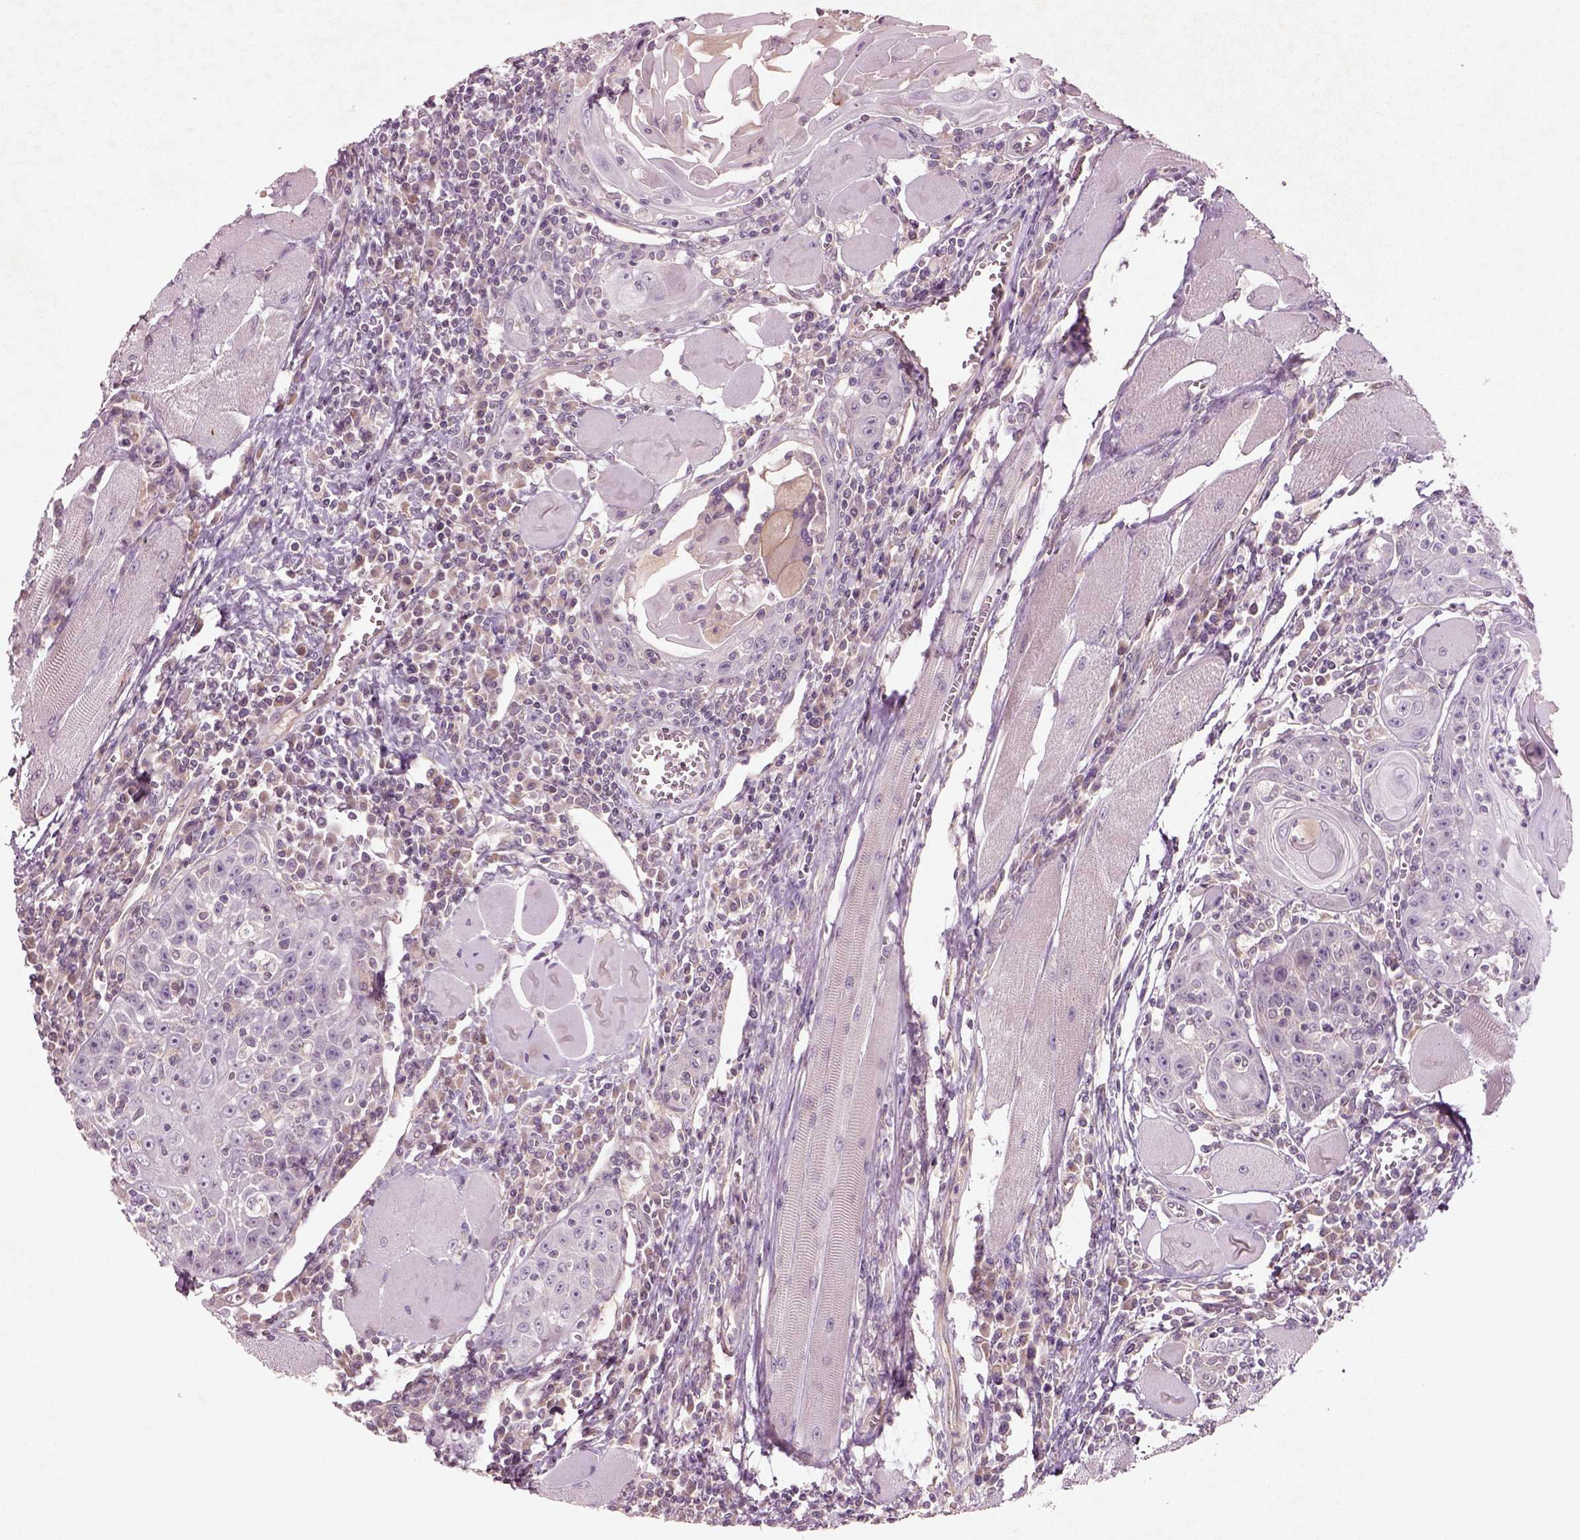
{"staining": {"intensity": "negative", "quantity": "none", "location": "none"}, "tissue": "head and neck cancer", "cell_type": "Tumor cells", "image_type": "cancer", "snomed": [{"axis": "morphology", "description": "Normal tissue, NOS"}, {"axis": "morphology", "description": "Squamous cell carcinoma, NOS"}, {"axis": "topography", "description": "Oral tissue"}, {"axis": "topography", "description": "Head-Neck"}], "caption": "Immunohistochemistry of head and neck cancer (squamous cell carcinoma) reveals no expression in tumor cells.", "gene": "DUOXA2", "patient": {"sex": "male", "age": 52}}